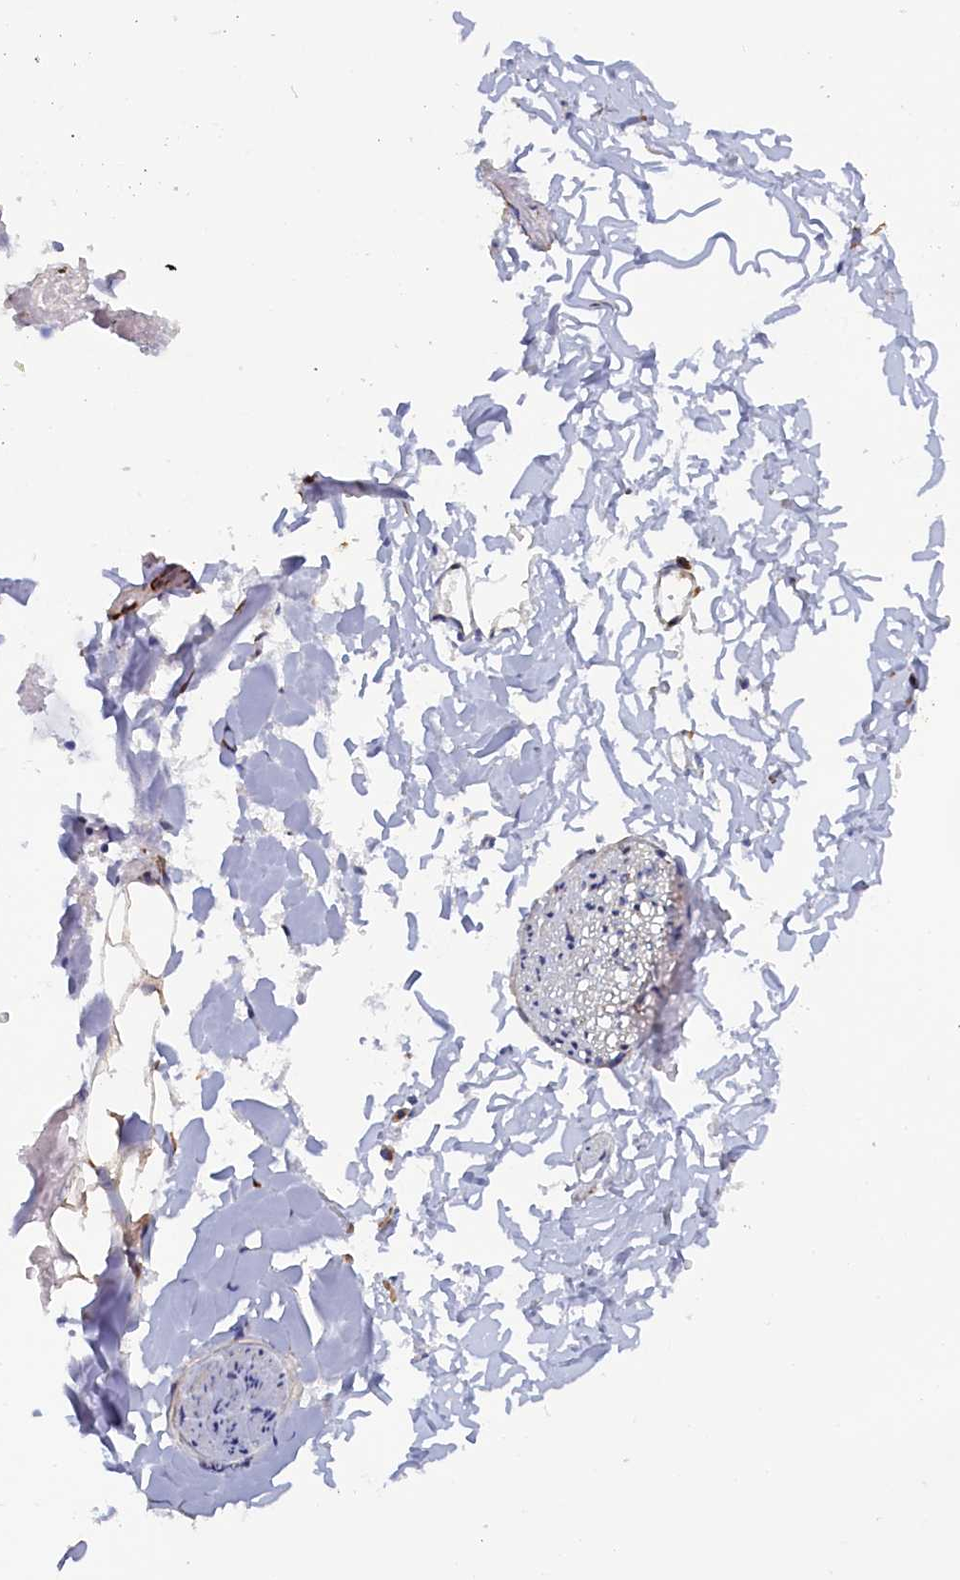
{"staining": {"intensity": "weak", "quantity": ">75%", "location": "cytoplasmic/membranous"}, "tissue": "adipose tissue", "cell_type": "Adipocytes", "image_type": "normal", "snomed": [{"axis": "morphology", "description": "Normal tissue, NOS"}, {"axis": "morphology", "description": "Adenocarcinoma, NOS"}, {"axis": "topography", "description": "Smooth muscle"}, {"axis": "topography", "description": "Colon"}], "caption": "Weak cytoplasmic/membranous staining for a protein is seen in approximately >75% of adipocytes of normal adipose tissue using IHC.", "gene": "CCDC68", "patient": {"sex": "male", "age": 14}}